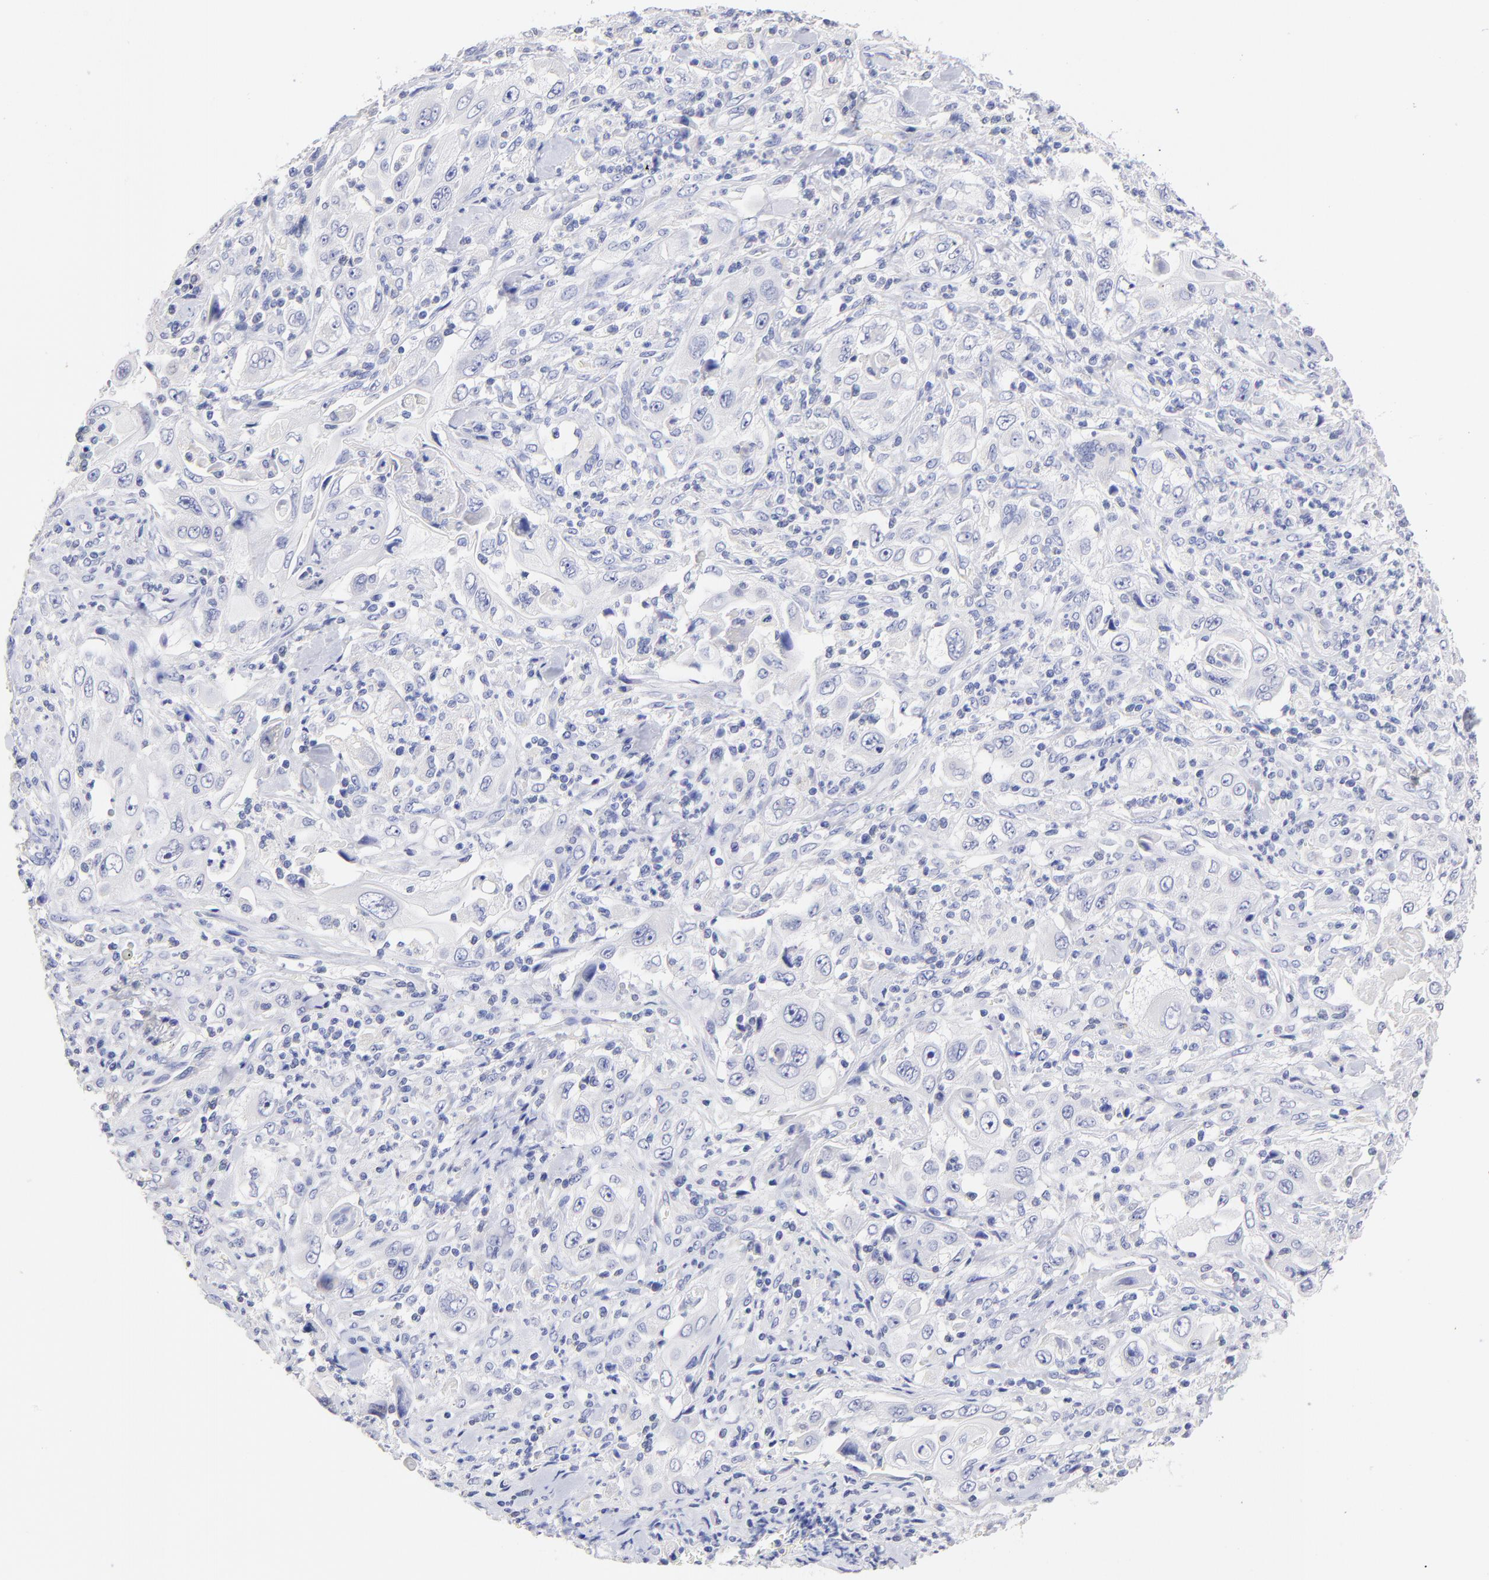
{"staining": {"intensity": "negative", "quantity": "none", "location": "none"}, "tissue": "pancreatic cancer", "cell_type": "Tumor cells", "image_type": "cancer", "snomed": [{"axis": "morphology", "description": "Adenocarcinoma, NOS"}, {"axis": "topography", "description": "Pancreas"}], "caption": "This is an immunohistochemistry (IHC) image of adenocarcinoma (pancreatic). There is no positivity in tumor cells.", "gene": "CFAP57", "patient": {"sex": "male", "age": 70}}